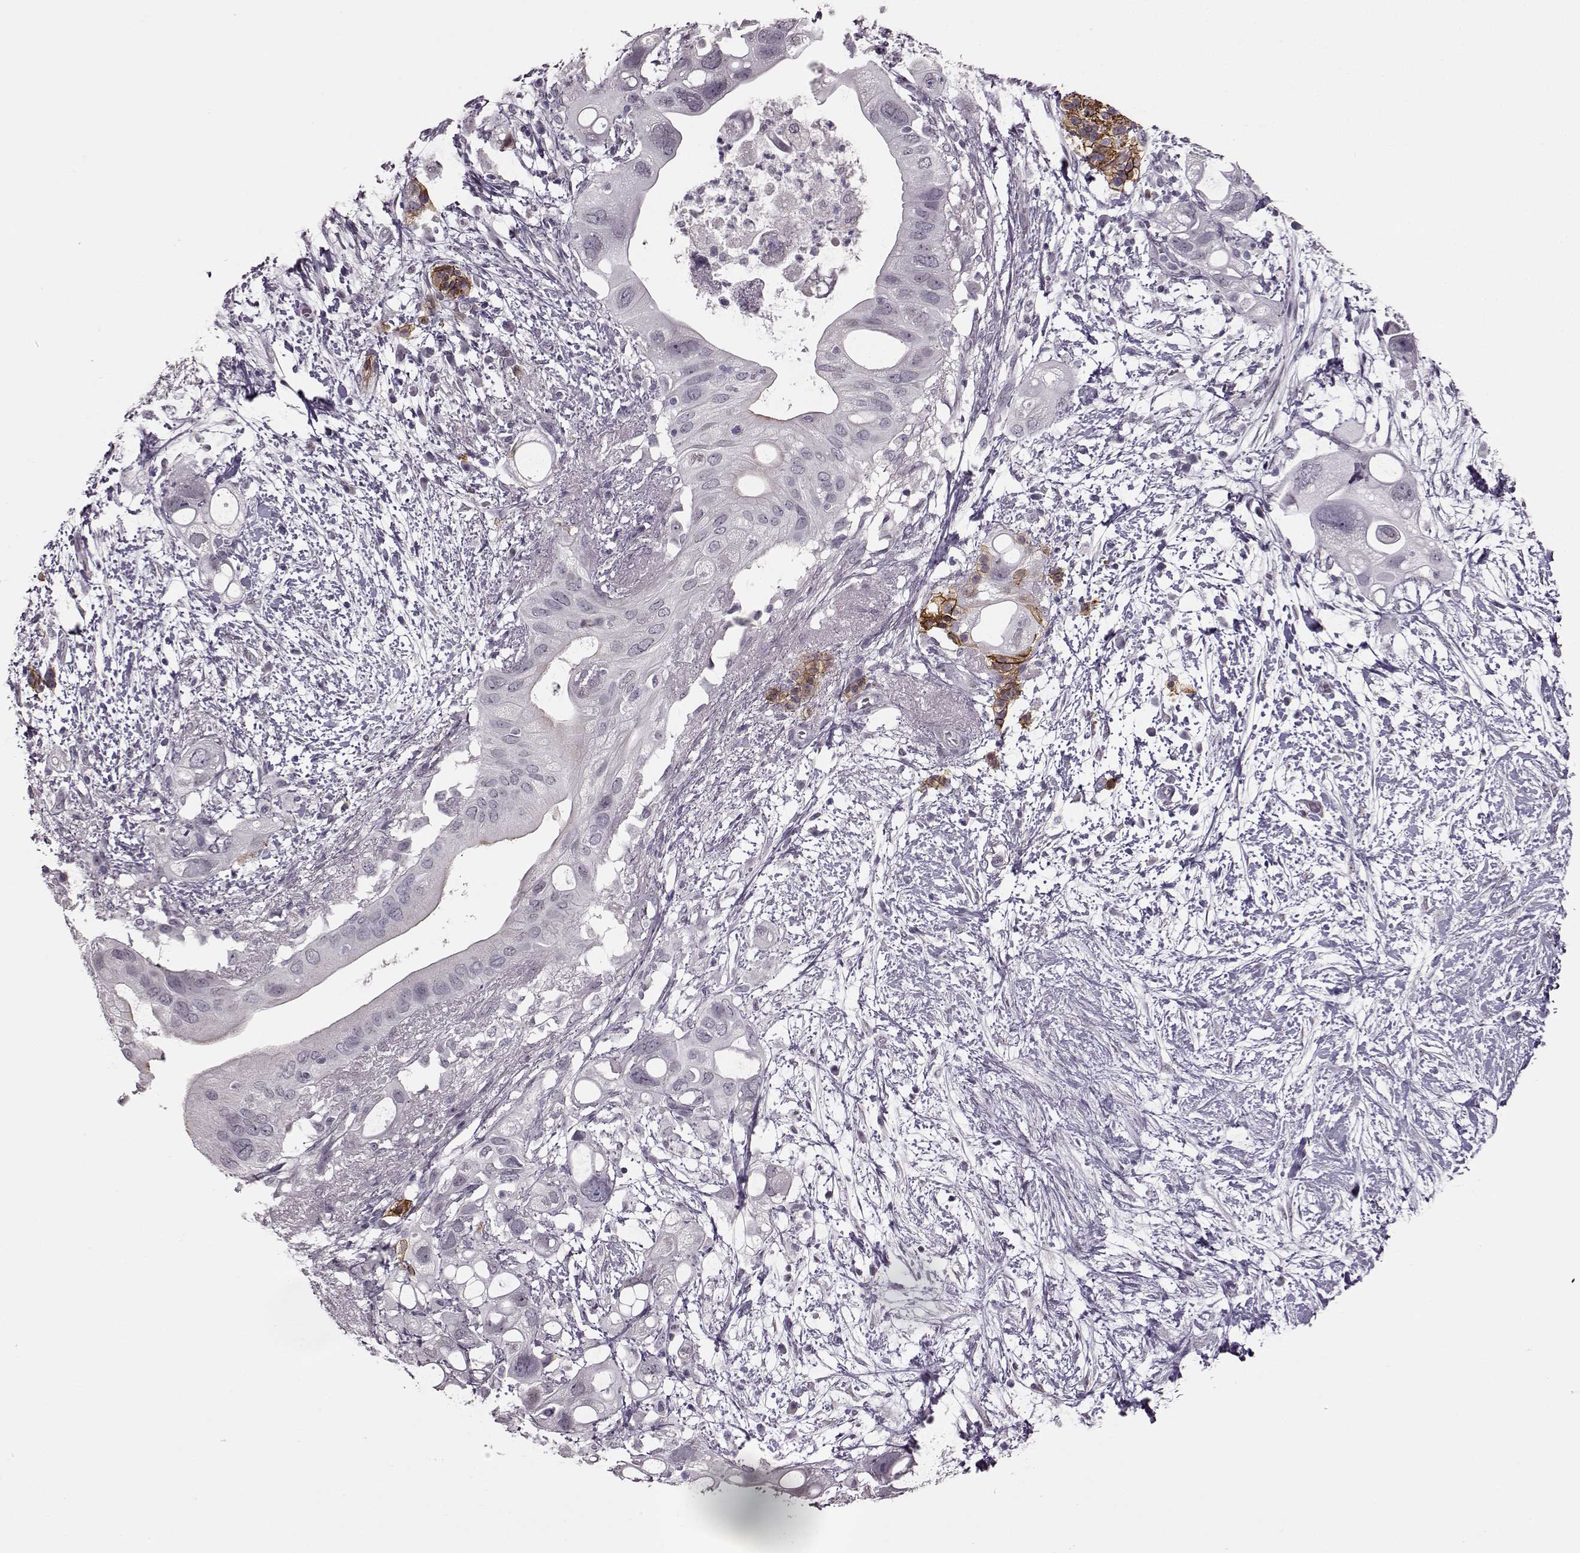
{"staining": {"intensity": "negative", "quantity": "none", "location": "none"}, "tissue": "pancreatic cancer", "cell_type": "Tumor cells", "image_type": "cancer", "snomed": [{"axis": "morphology", "description": "Adenocarcinoma, NOS"}, {"axis": "topography", "description": "Pancreas"}], "caption": "A high-resolution histopathology image shows immunohistochemistry staining of pancreatic adenocarcinoma, which exhibits no significant positivity in tumor cells. Brightfield microscopy of immunohistochemistry stained with DAB (brown) and hematoxylin (blue), captured at high magnification.", "gene": "STX1B", "patient": {"sex": "female", "age": 72}}